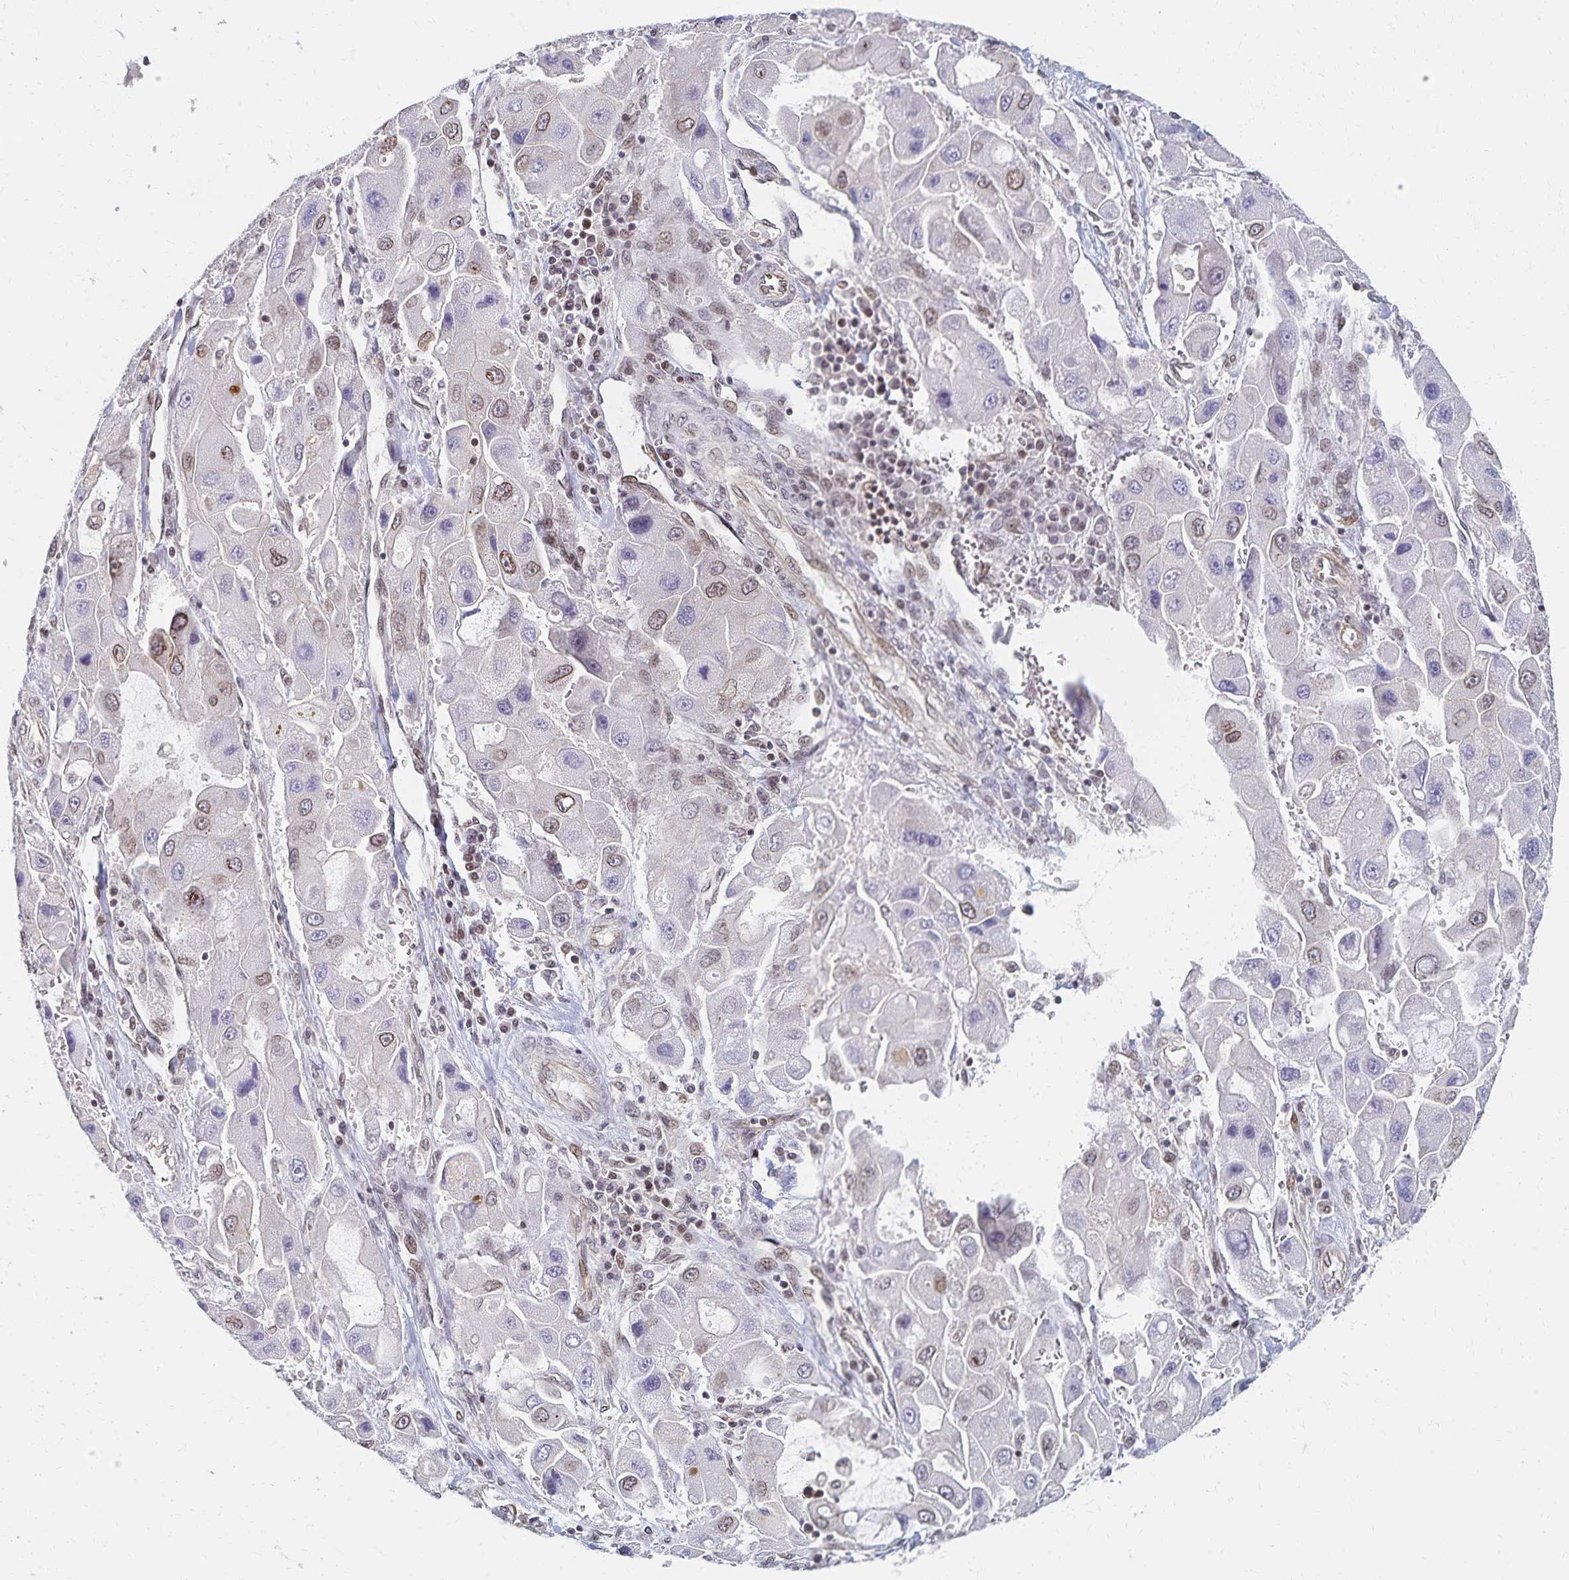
{"staining": {"intensity": "moderate", "quantity": "<25%", "location": "nuclear"}, "tissue": "liver cancer", "cell_type": "Tumor cells", "image_type": "cancer", "snomed": [{"axis": "morphology", "description": "Carcinoma, Hepatocellular, NOS"}, {"axis": "topography", "description": "Liver"}], "caption": "DAB immunohistochemical staining of human liver cancer (hepatocellular carcinoma) reveals moderate nuclear protein staining in about <25% of tumor cells. (IHC, brightfield microscopy, high magnification).", "gene": "RAB9B", "patient": {"sex": "male", "age": 24}}